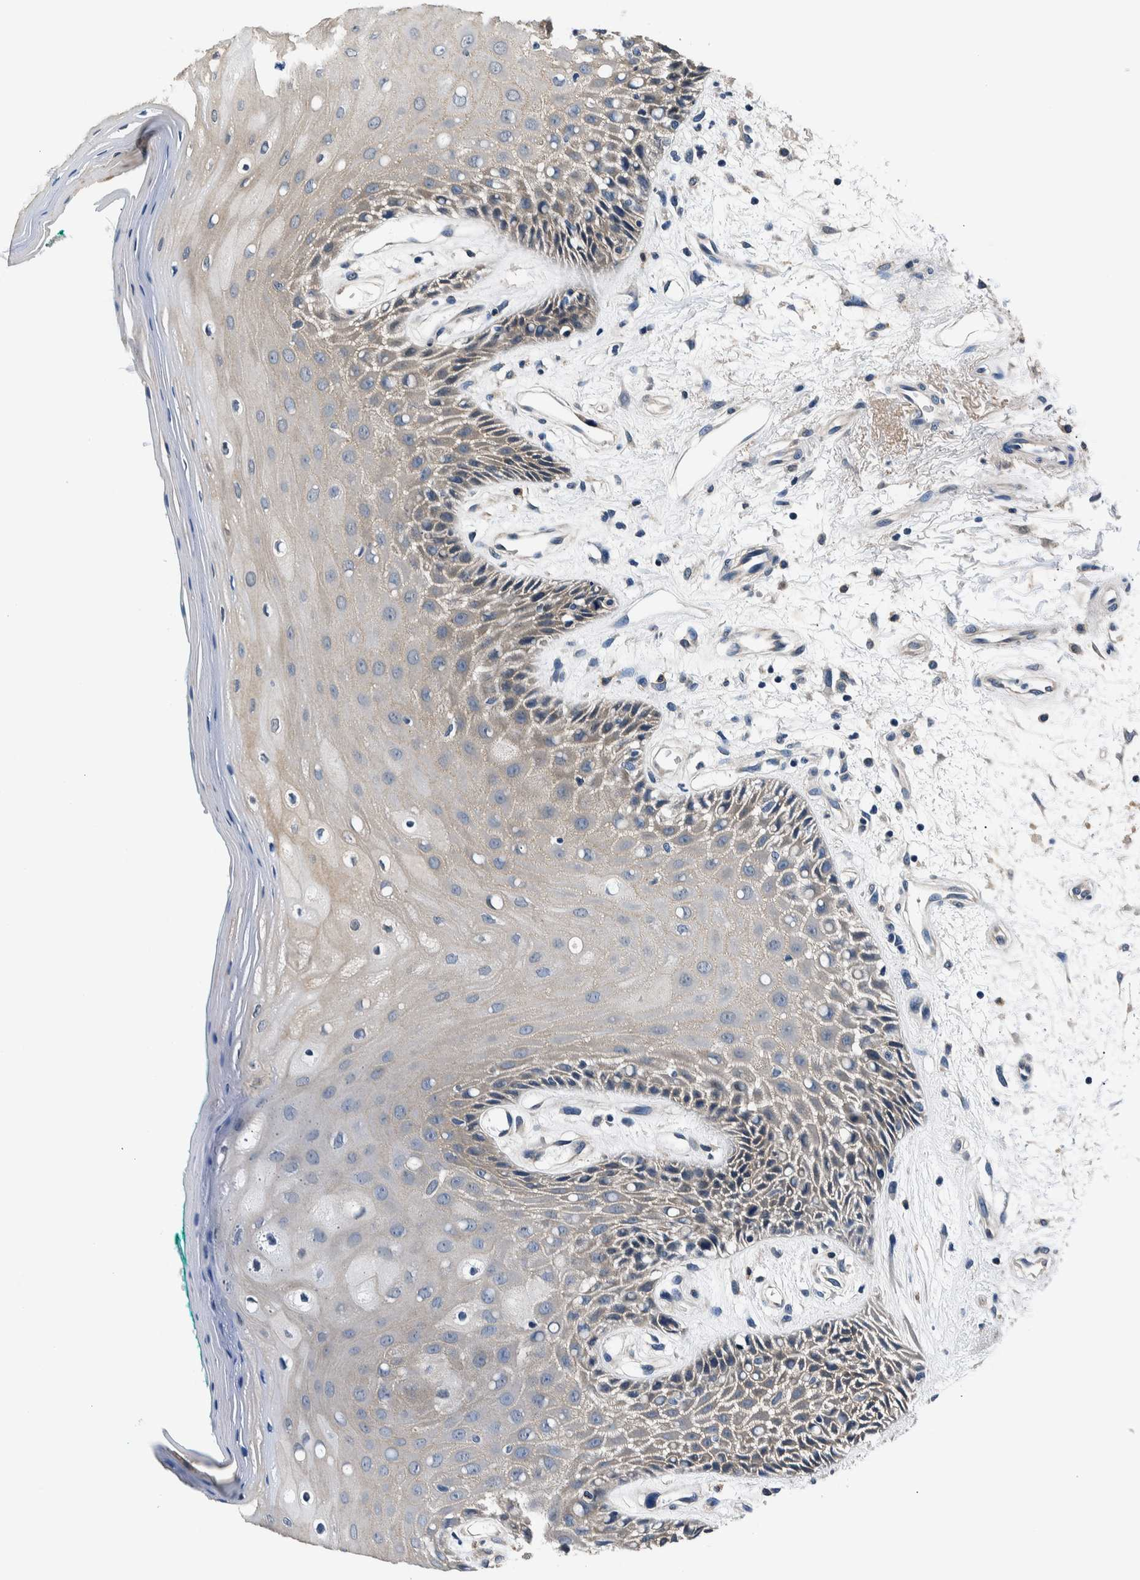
{"staining": {"intensity": "negative", "quantity": "none", "location": "none"}, "tissue": "oral mucosa", "cell_type": "Squamous epithelial cells", "image_type": "normal", "snomed": [{"axis": "morphology", "description": "Normal tissue, NOS"}, {"axis": "morphology", "description": "Squamous cell carcinoma, NOS"}, {"axis": "topography", "description": "Skeletal muscle"}, {"axis": "topography", "description": "Oral tissue"}, {"axis": "topography", "description": "Head-Neck"}], "caption": "Immunohistochemistry (IHC) micrograph of benign oral mucosa: oral mucosa stained with DAB reveals no significant protein positivity in squamous epithelial cells. The staining was performed using DAB to visualize the protein expression in brown, while the nuclei were stained in blue with hematoxylin (Magnification: 20x).", "gene": "NIBAN2", "patient": {"sex": "female", "age": 84}}